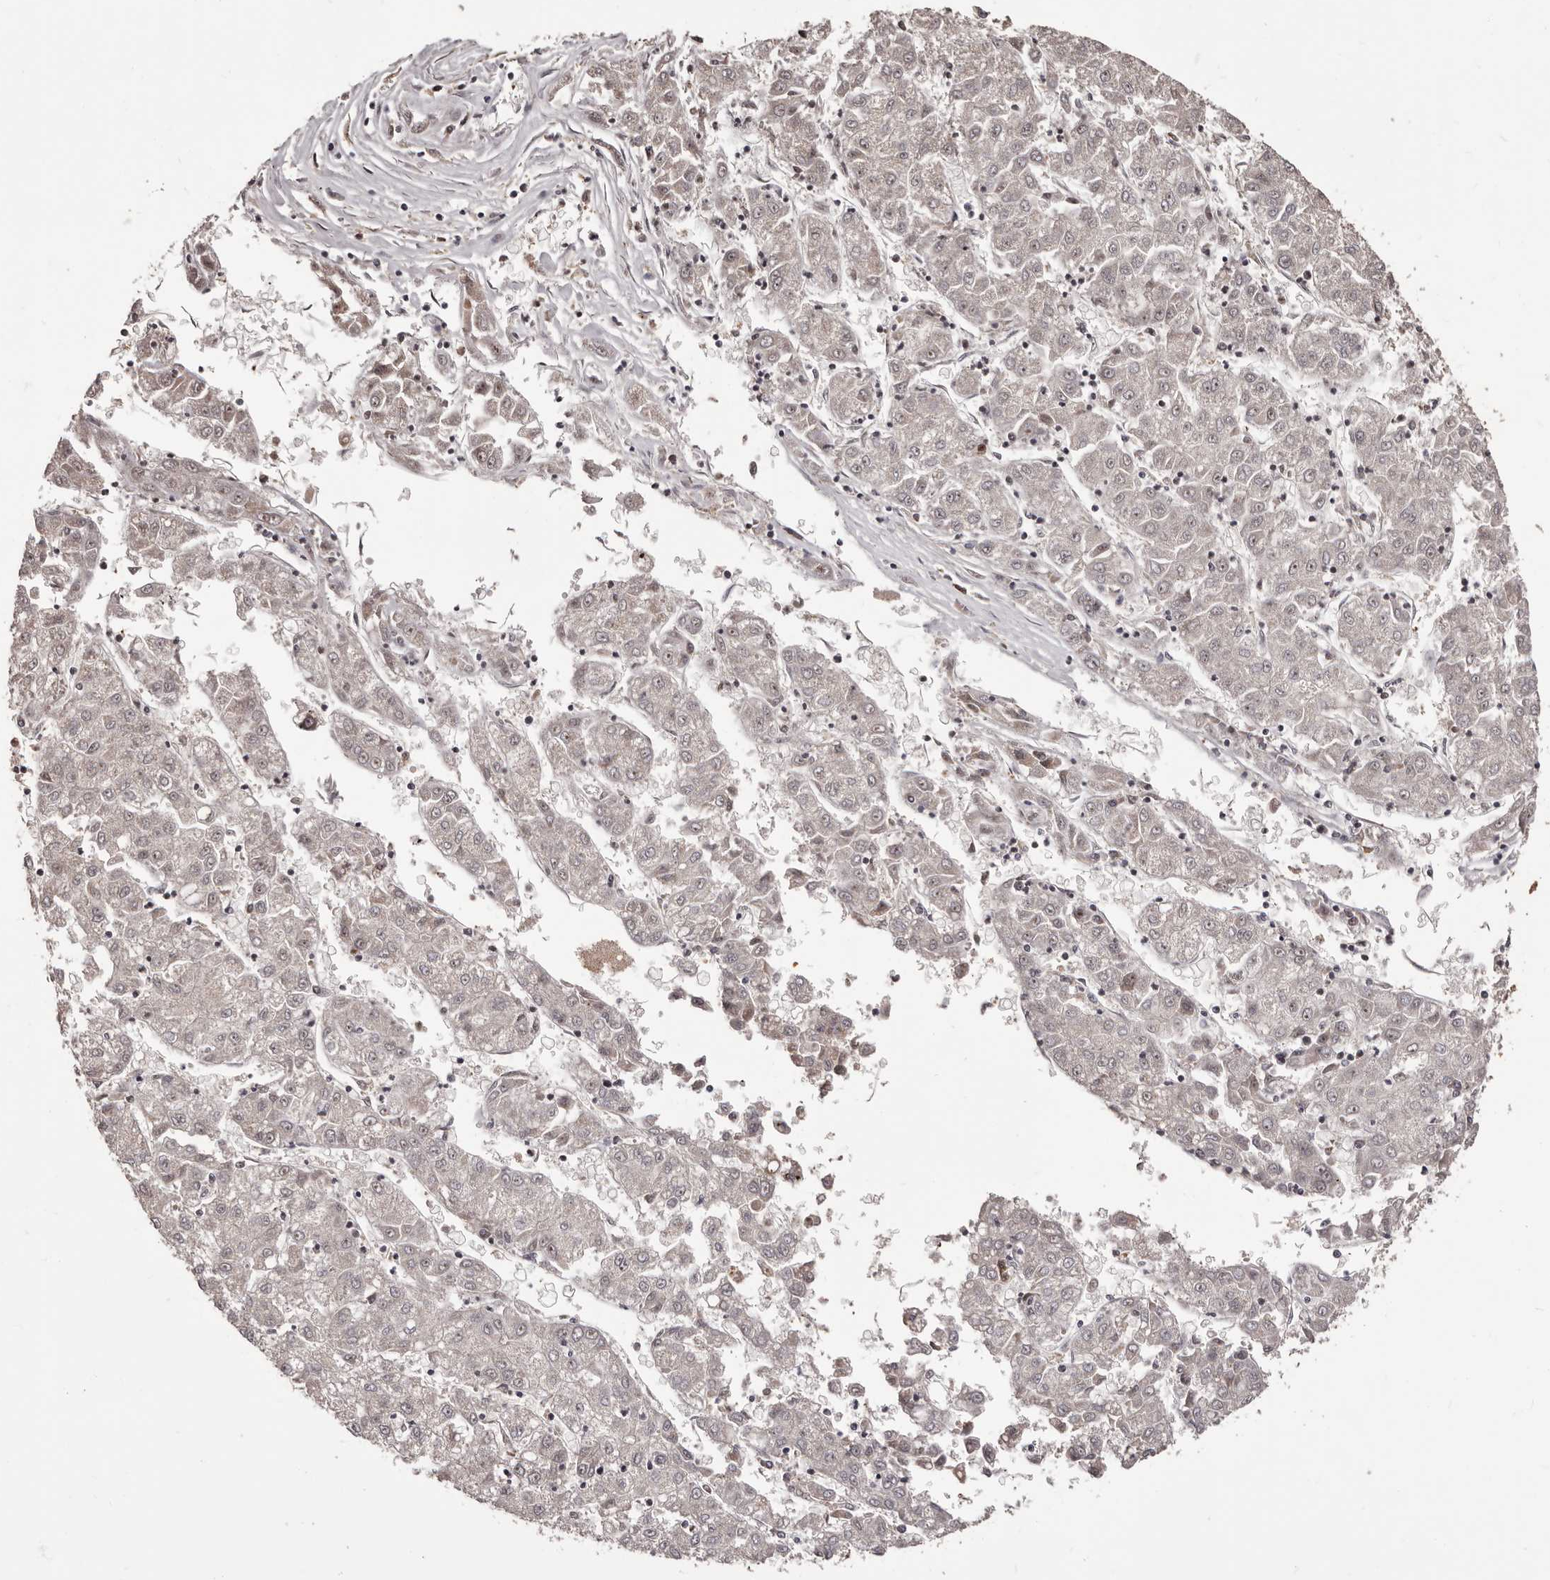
{"staining": {"intensity": "negative", "quantity": "none", "location": "none"}, "tissue": "liver cancer", "cell_type": "Tumor cells", "image_type": "cancer", "snomed": [{"axis": "morphology", "description": "Carcinoma, Hepatocellular, NOS"}, {"axis": "topography", "description": "Liver"}], "caption": "Immunohistochemical staining of liver cancer demonstrates no significant expression in tumor cells. (DAB IHC visualized using brightfield microscopy, high magnification).", "gene": "ZCCHC7", "patient": {"sex": "male", "age": 72}}